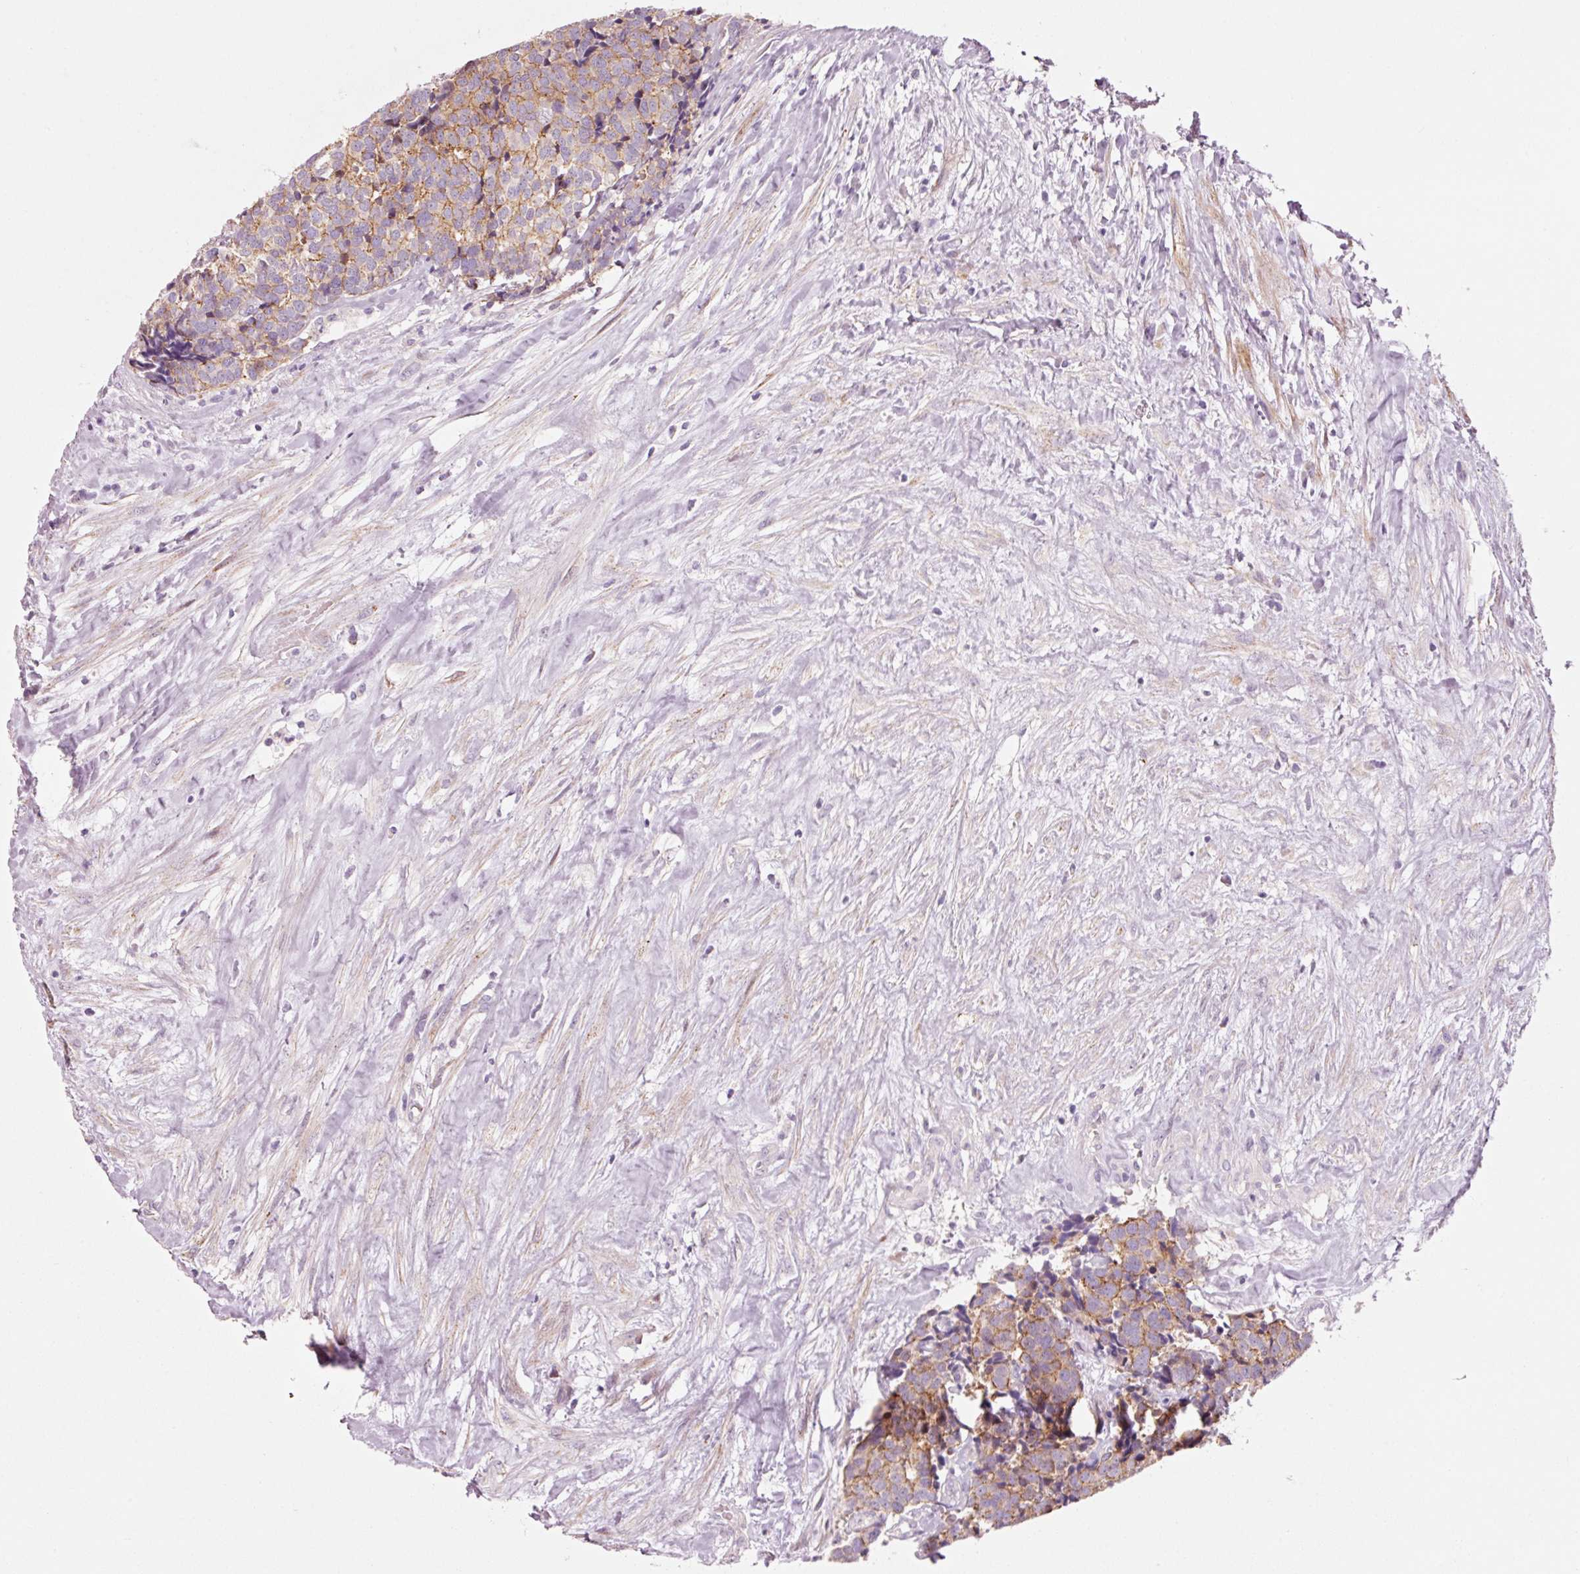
{"staining": {"intensity": "moderate", "quantity": "<25%", "location": "cytoplasmic/membranous"}, "tissue": "carcinoid", "cell_type": "Tumor cells", "image_type": "cancer", "snomed": [{"axis": "morphology", "description": "Carcinoid, malignant, NOS"}, {"axis": "topography", "description": "Skin"}], "caption": "Immunohistochemical staining of human malignant carcinoid demonstrates low levels of moderate cytoplasmic/membranous protein expression in about <25% of tumor cells.", "gene": "DAPP1", "patient": {"sex": "female", "age": 79}}